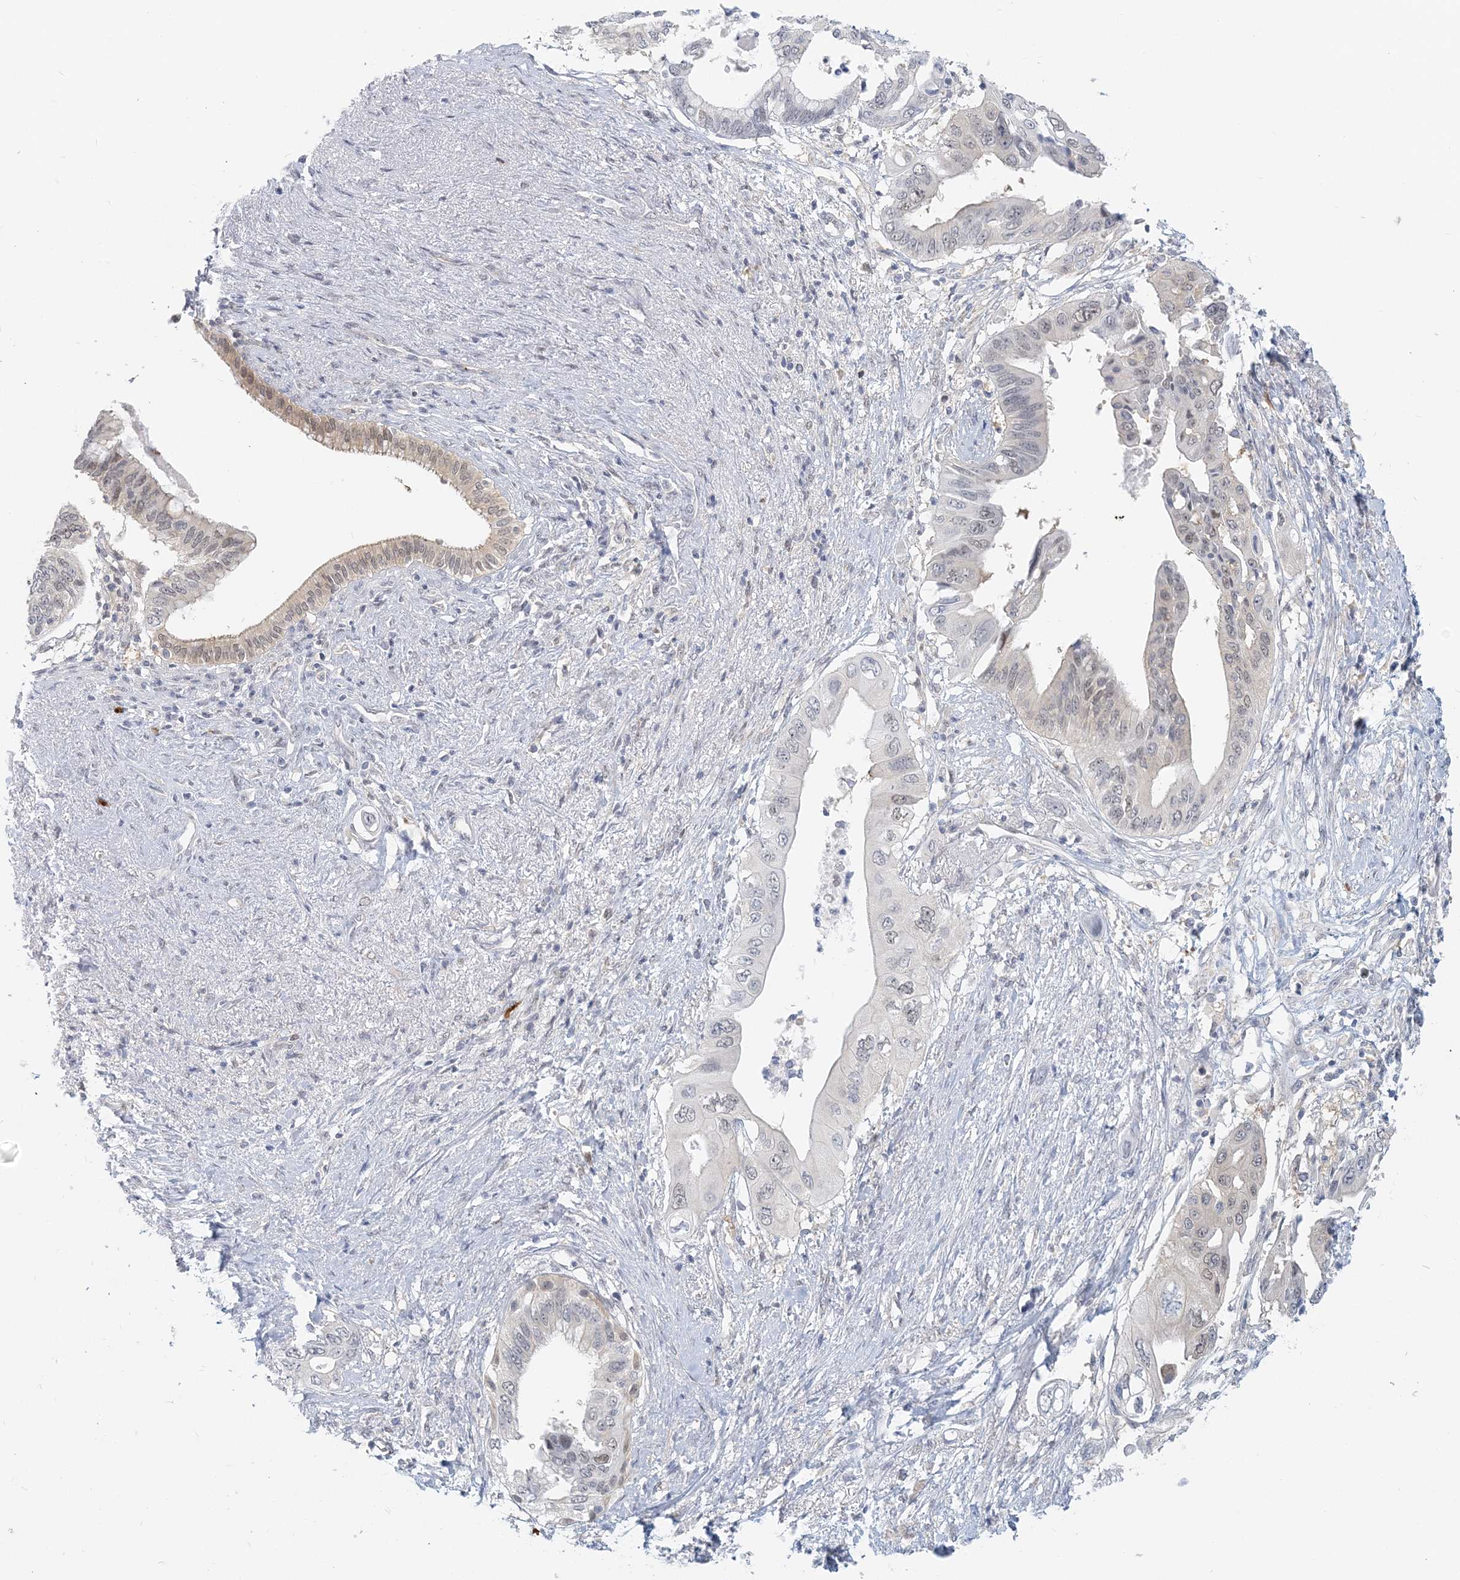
{"staining": {"intensity": "negative", "quantity": "none", "location": "none"}, "tissue": "pancreatic cancer", "cell_type": "Tumor cells", "image_type": "cancer", "snomed": [{"axis": "morphology", "description": "Adenocarcinoma, NOS"}, {"axis": "topography", "description": "Pancreas"}], "caption": "IHC histopathology image of pancreatic cancer stained for a protein (brown), which demonstrates no expression in tumor cells.", "gene": "GMPPA", "patient": {"sex": "male", "age": 66}}